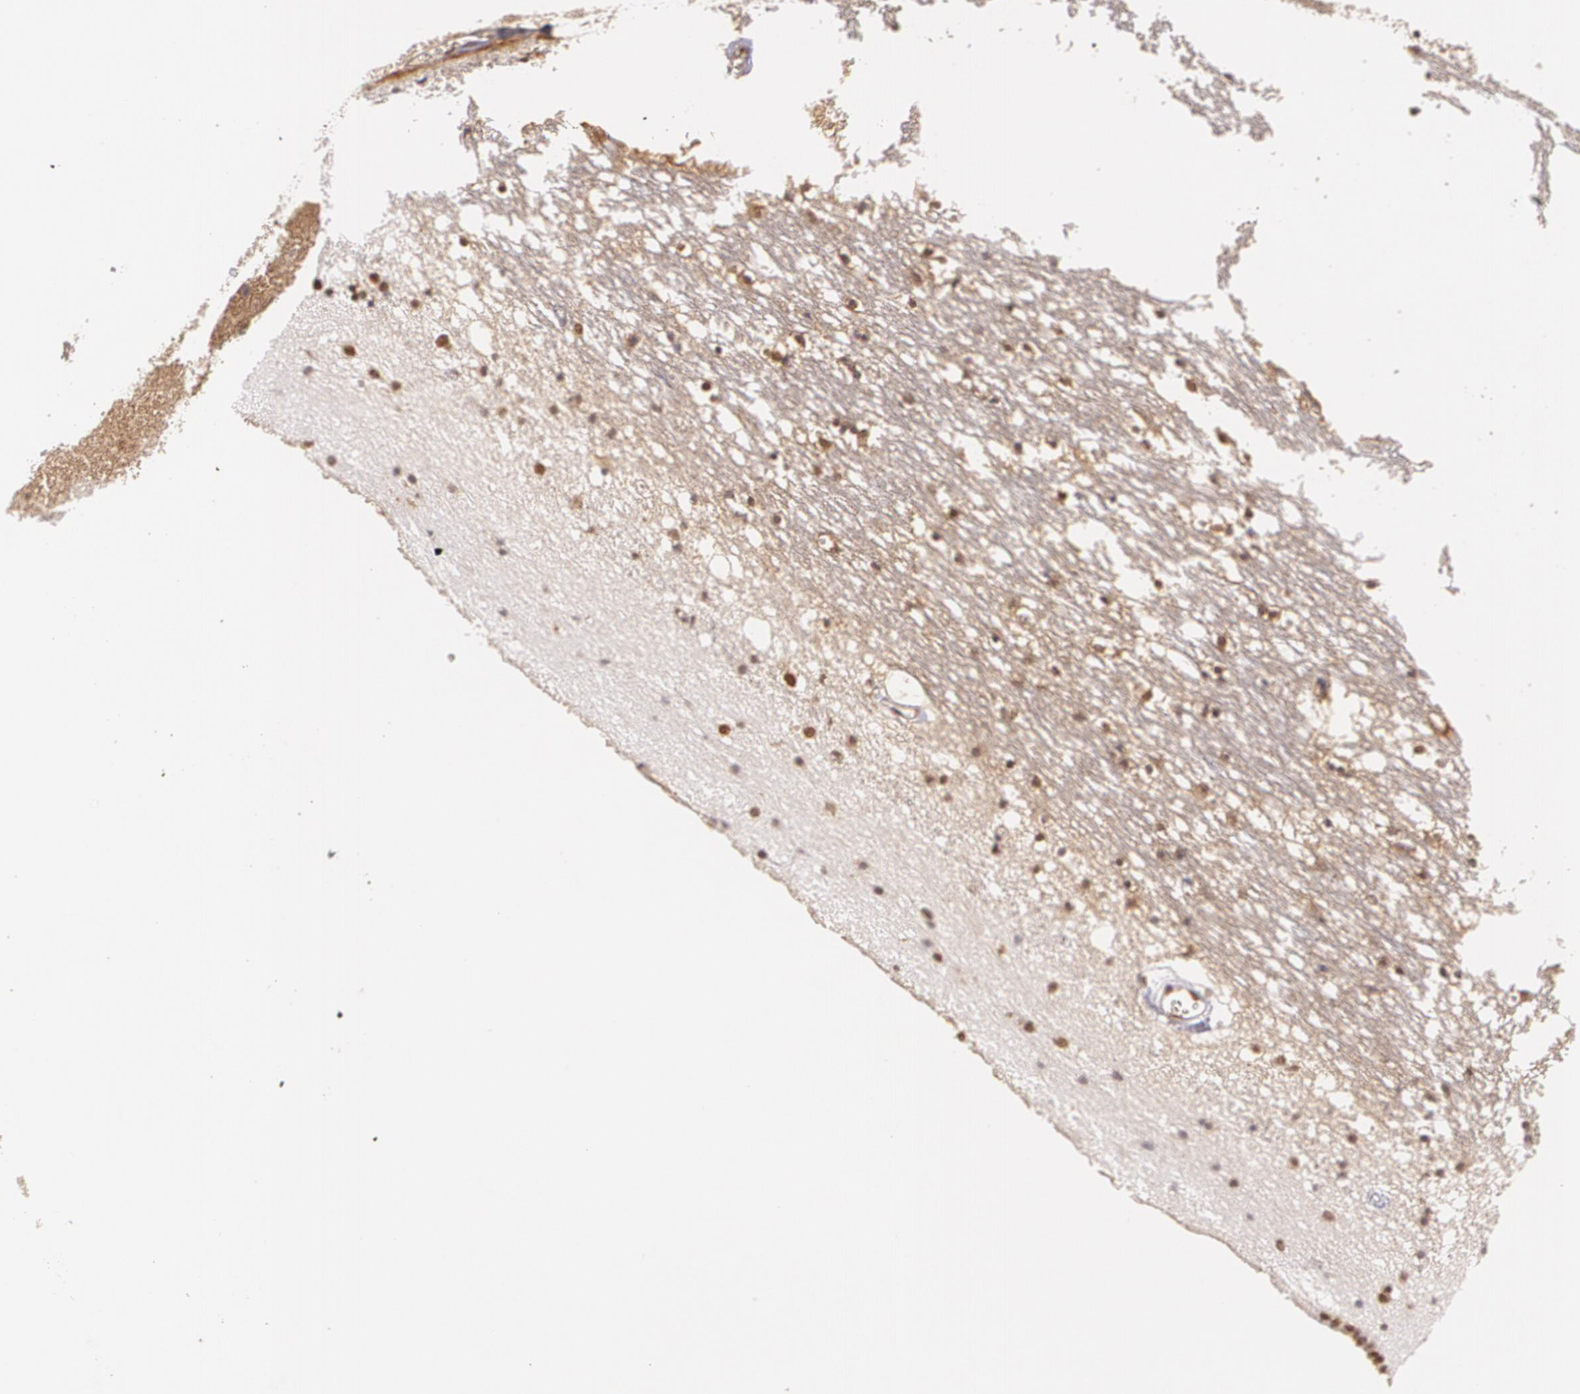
{"staining": {"intensity": "weak", "quantity": "25%-75%", "location": "nuclear"}, "tissue": "caudate", "cell_type": "Glial cells", "image_type": "normal", "snomed": [{"axis": "morphology", "description": "Normal tissue, NOS"}, {"axis": "topography", "description": "Lateral ventricle wall"}], "caption": "DAB immunohistochemical staining of normal human caudate exhibits weak nuclear protein expression in approximately 25%-75% of glial cells.", "gene": "CUL2", "patient": {"sex": "male", "age": 45}}